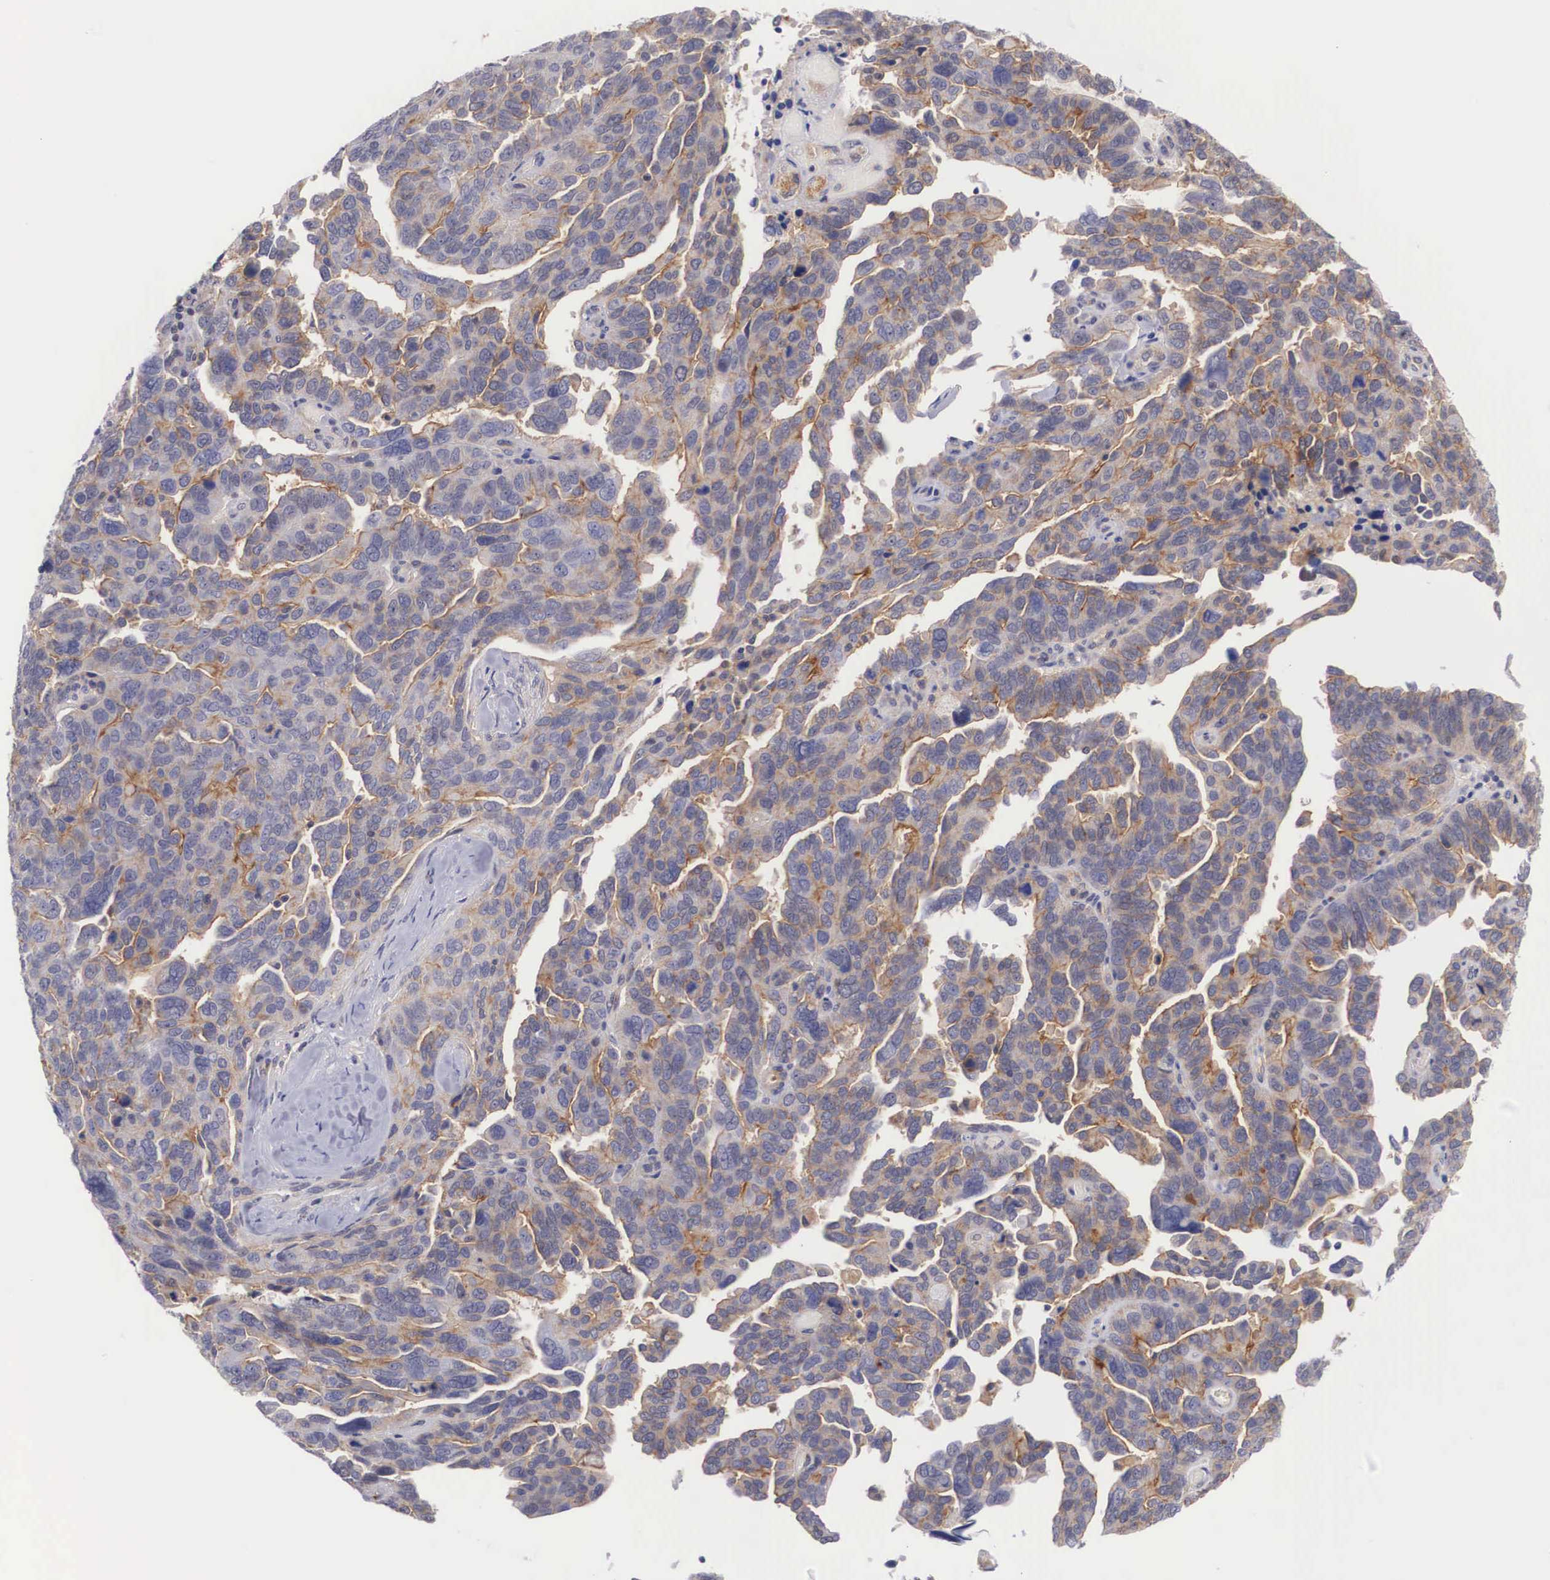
{"staining": {"intensity": "weak", "quantity": "<25%", "location": "cytoplasmic/membranous"}, "tissue": "ovarian cancer", "cell_type": "Tumor cells", "image_type": "cancer", "snomed": [{"axis": "morphology", "description": "Cystadenocarcinoma, serous, NOS"}, {"axis": "topography", "description": "Ovary"}], "caption": "This is an immunohistochemistry (IHC) photomicrograph of human serous cystadenocarcinoma (ovarian). There is no staining in tumor cells.", "gene": "NR4A2", "patient": {"sex": "female", "age": 64}}